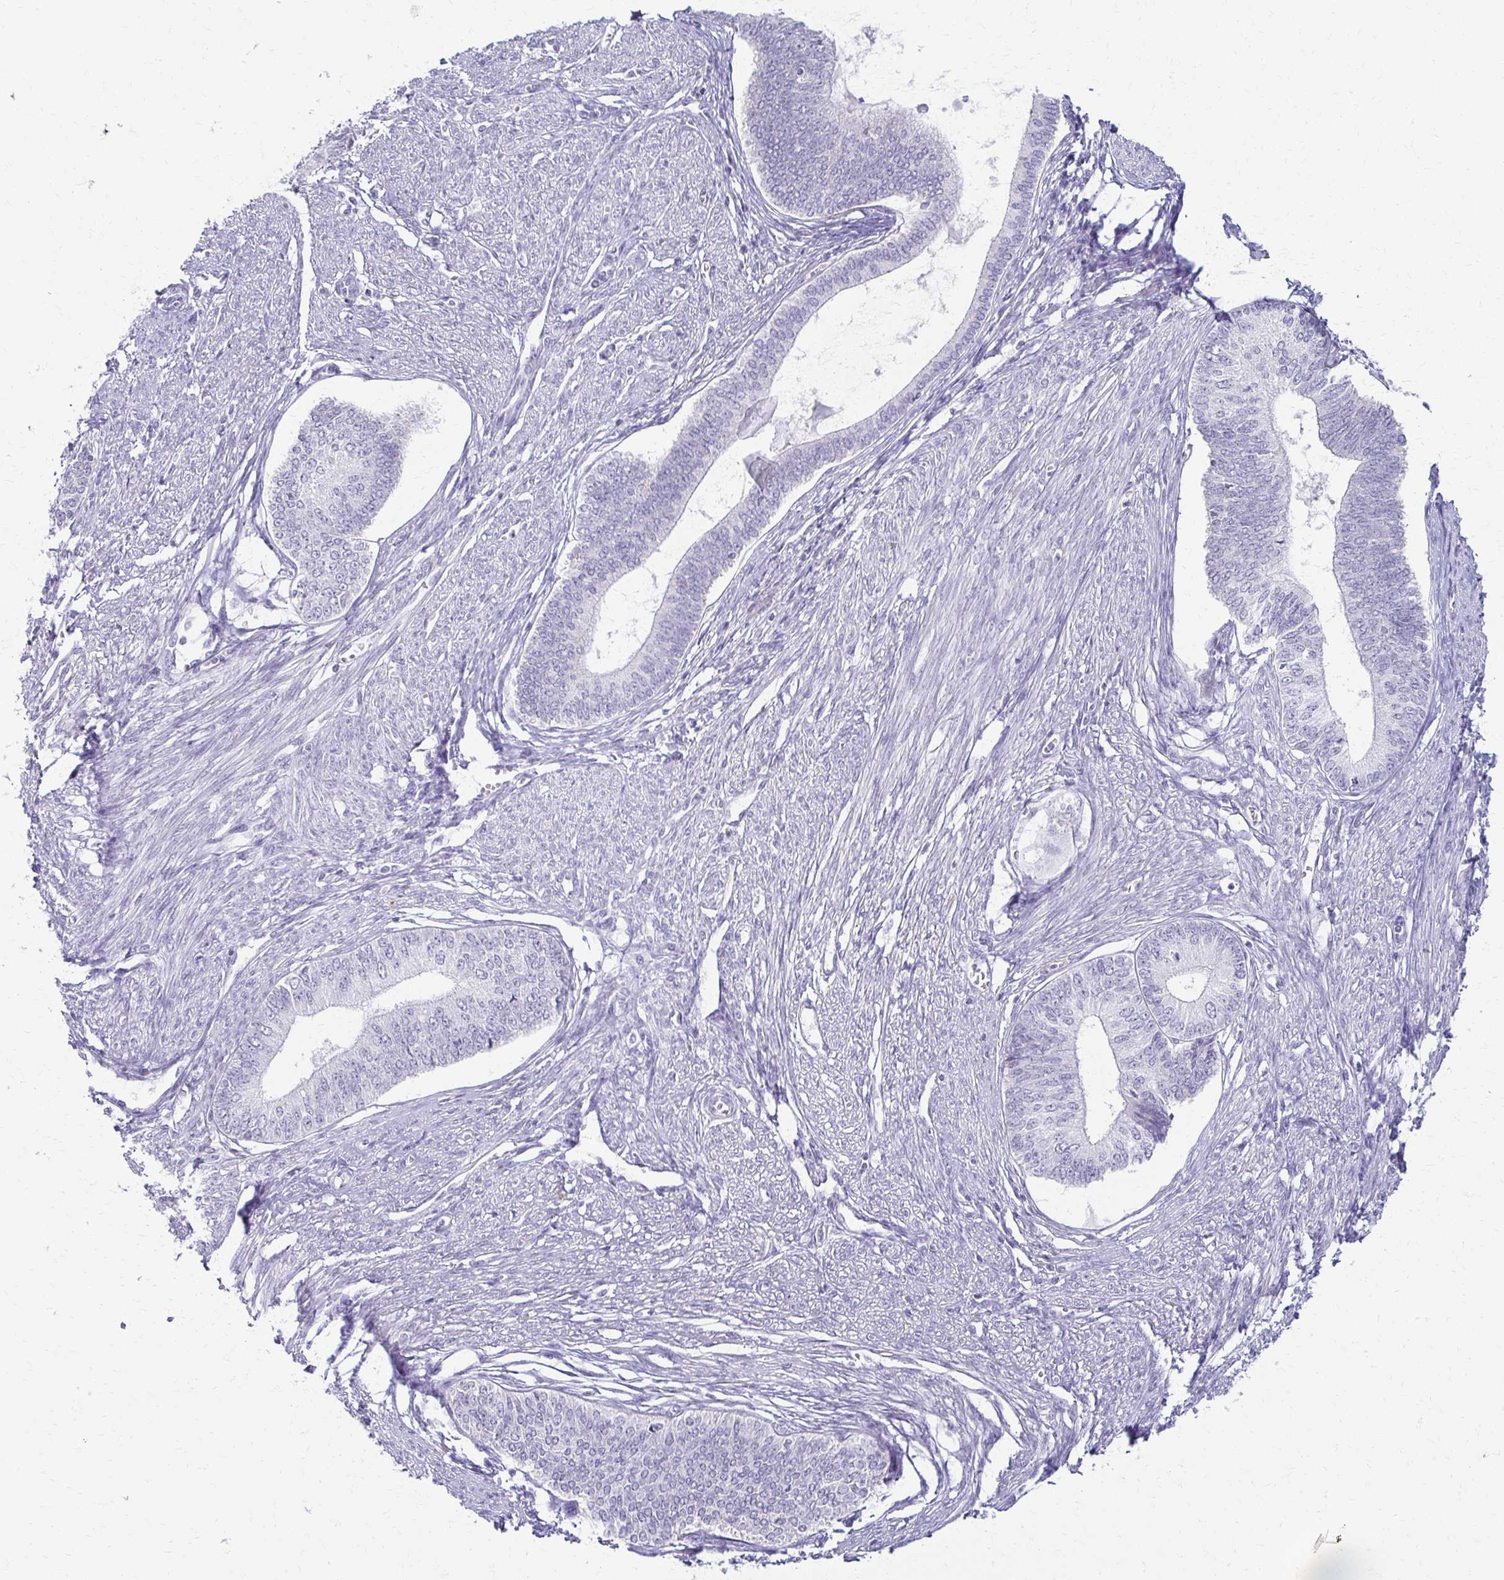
{"staining": {"intensity": "negative", "quantity": "none", "location": "none"}, "tissue": "endometrial cancer", "cell_type": "Tumor cells", "image_type": "cancer", "snomed": [{"axis": "morphology", "description": "Adenocarcinoma, NOS"}, {"axis": "topography", "description": "Endometrium"}], "caption": "Immunohistochemistry (IHC) of human adenocarcinoma (endometrial) demonstrates no positivity in tumor cells.", "gene": "FCGR2B", "patient": {"sex": "female", "age": 68}}